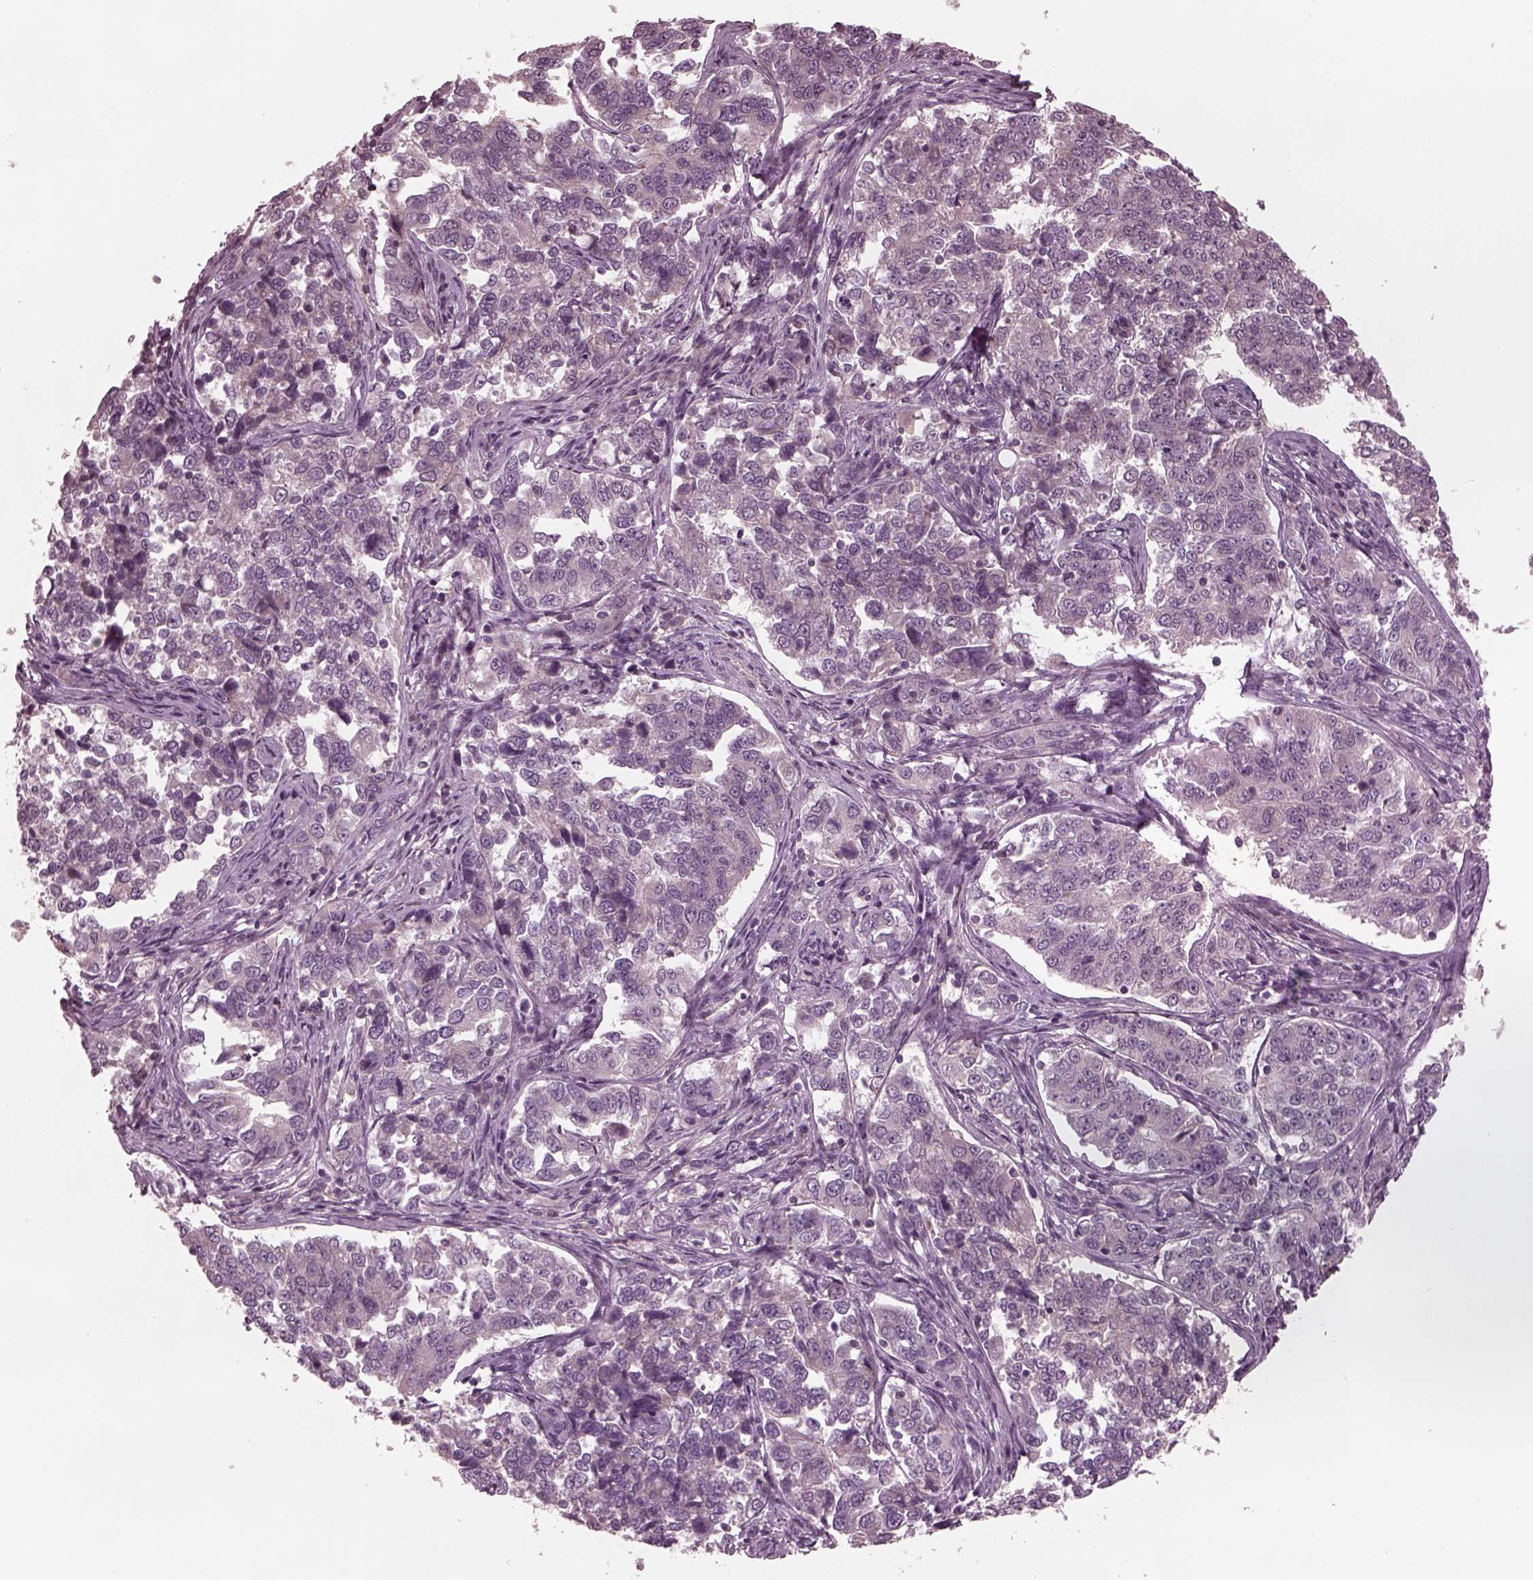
{"staining": {"intensity": "negative", "quantity": "none", "location": "none"}, "tissue": "endometrial cancer", "cell_type": "Tumor cells", "image_type": "cancer", "snomed": [{"axis": "morphology", "description": "Adenocarcinoma, NOS"}, {"axis": "topography", "description": "Endometrium"}], "caption": "Endometrial cancer (adenocarcinoma) stained for a protein using immunohistochemistry (IHC) demonstrates no staining tumor cells.", "gene": "TUBG1", "patient": {"sex": "female", "age": 43}}